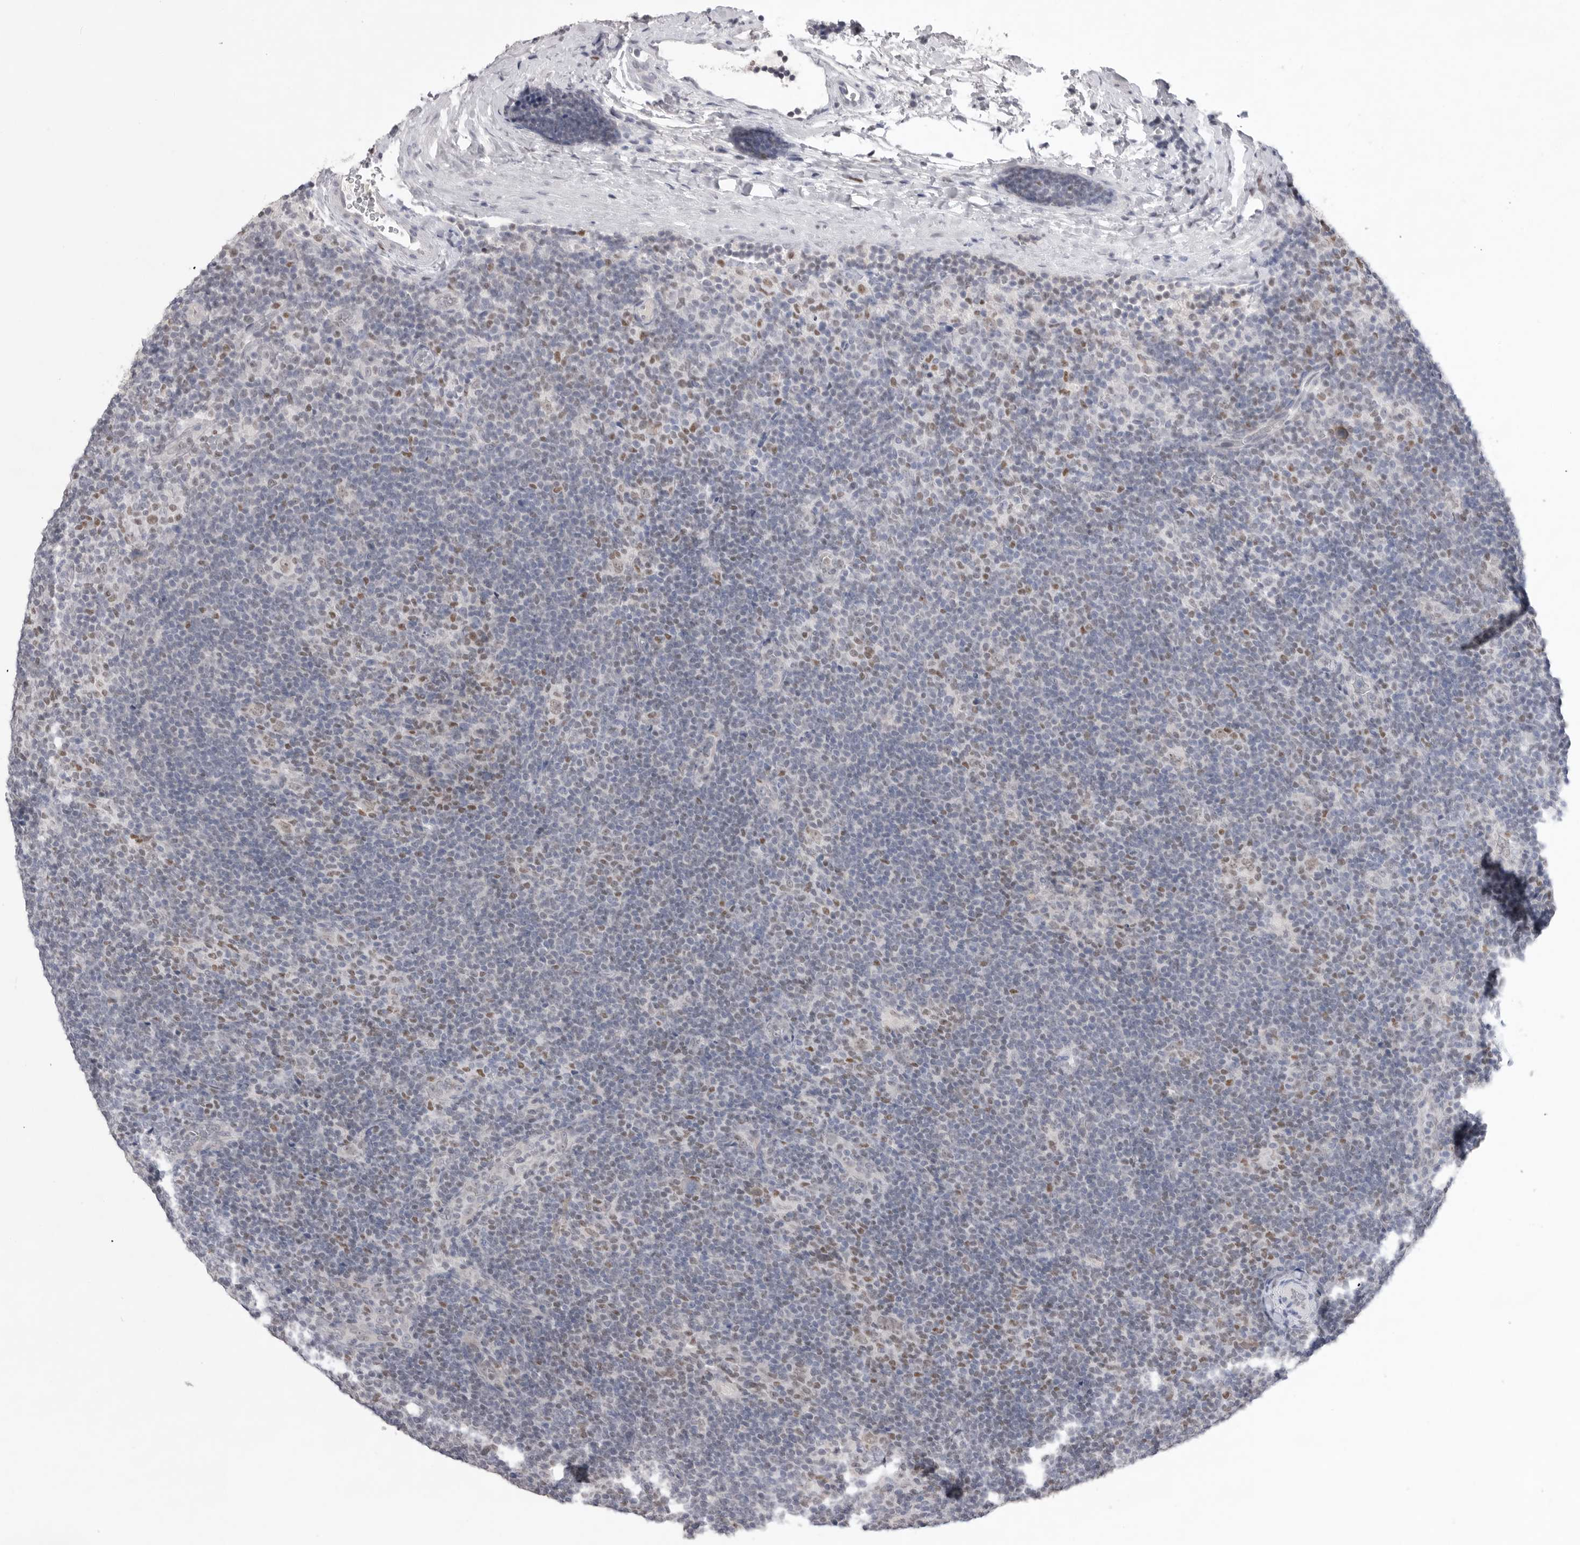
{"staining": {"intensity": "weak", "quantity": "25%-75%", "location": "nuclear"}, "tissue": "lymphoma", "cell_type": "Tumor cells", "image_type": "cancer", "snomed": [{"axis": "morphology", "description": "Hodgkin's disease, NOS"}, {"axis": "topography", "description": "Lymph node"}], "caption": "Hodgkin's disease stained with IHC displays weak nuclear expression in approximately 25%-75% of tumor cells.", "gene": "ZBTB7B", "patient": {"sex": "female", "age": 57}}